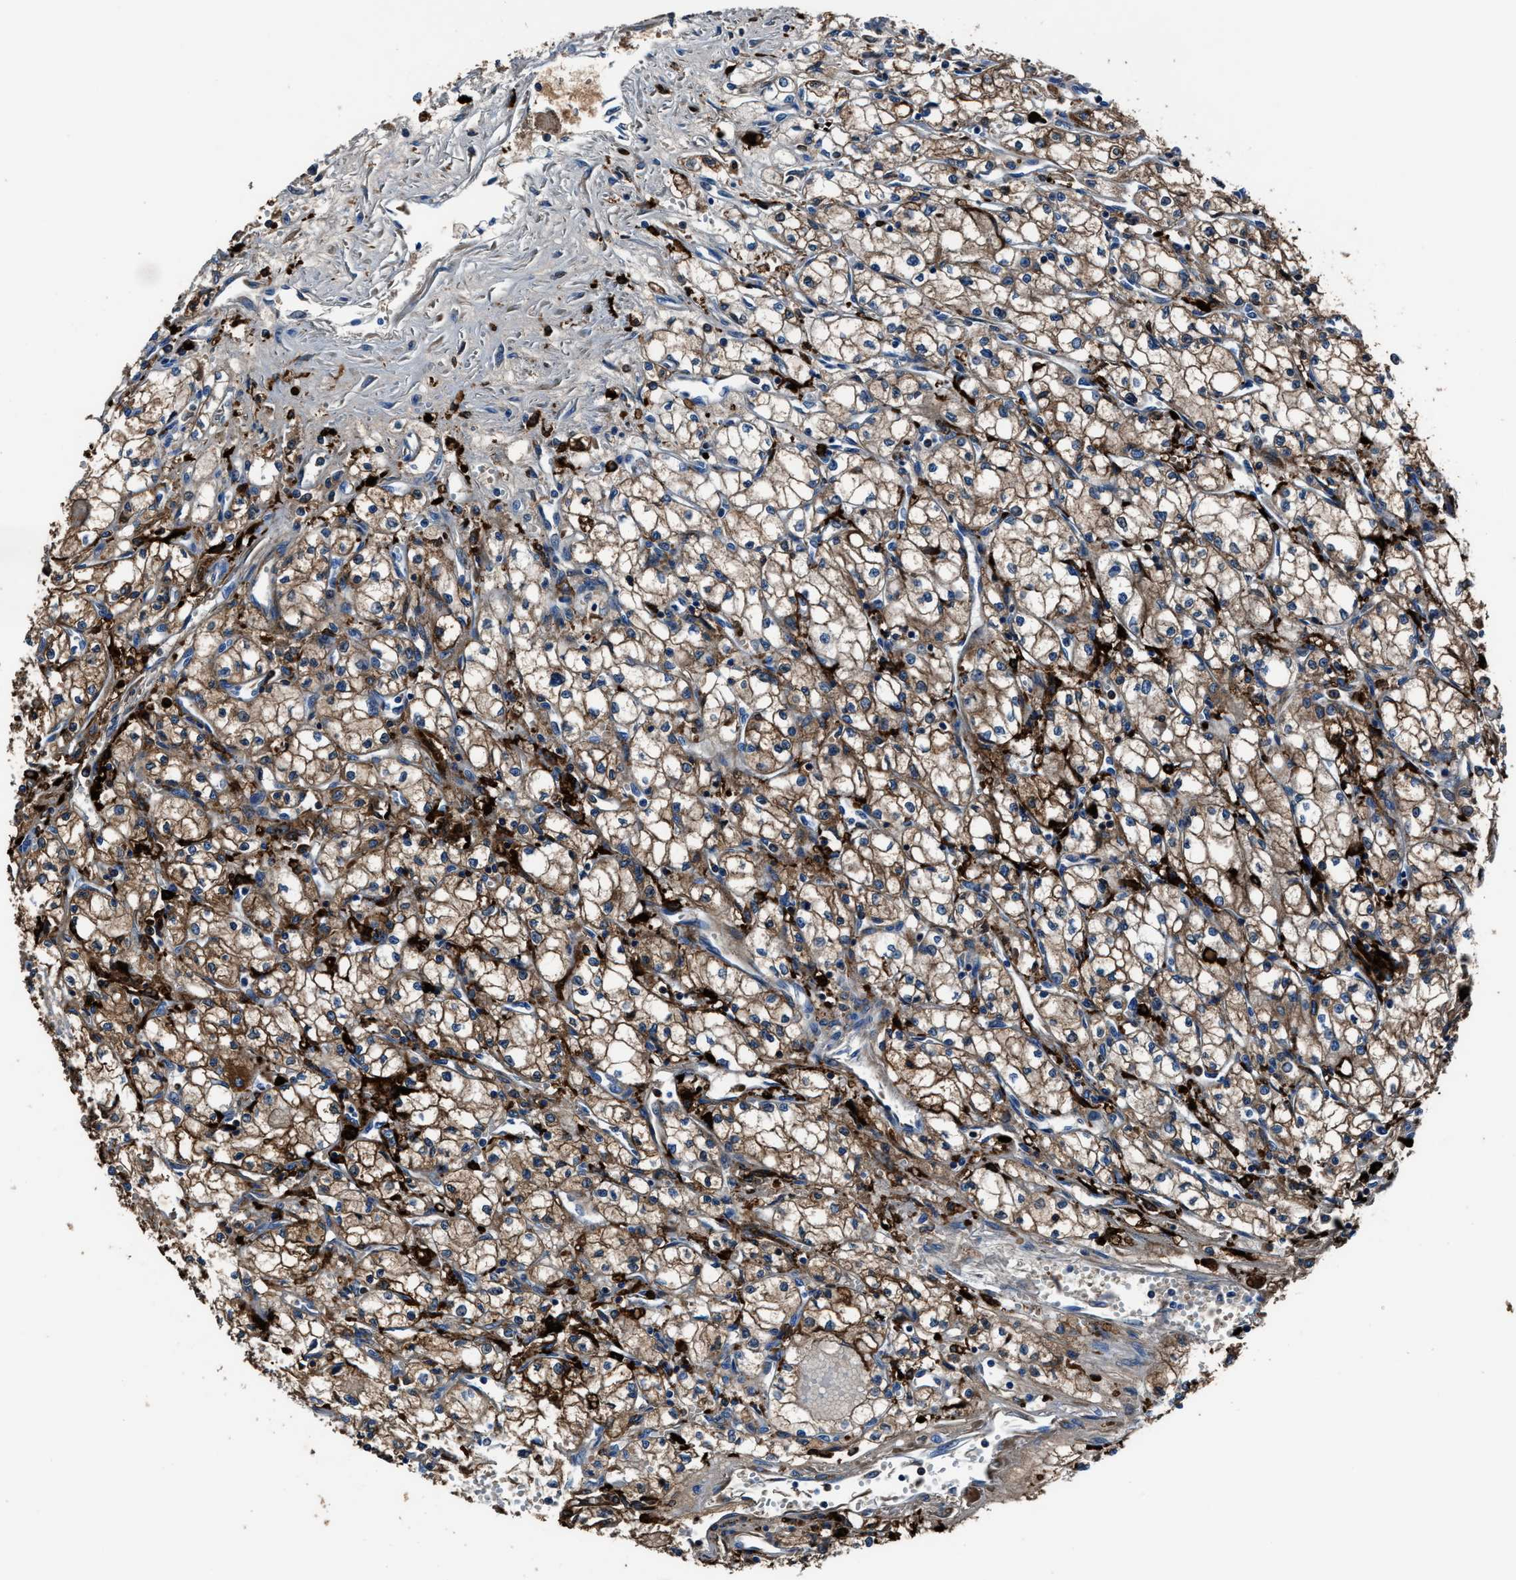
{"staining": {"intensity": "weak", "quantity": ">75%", "location": "cytoplasmic/membranous"}, "tissue": "renal cancer", "cell_type": "Tumor cells", "image_type": "cancer", "snomed": [{"axis": "morphology", "description": "Normal tissue, NOS"}, {"axis": "morphology", "description": "Adenocarcinoma, NOS"}, {"axis": "topography", "description": "Kidney"}], "caption": "Protein expression by immunohistochemistry (IHC) shows weak cytoplasmic/membranous expression in about >75% of tumor cells in renal cancer (adenocarcinoma).", "gene": "FTL", "patient": {"sex": "male", "age": 59}}